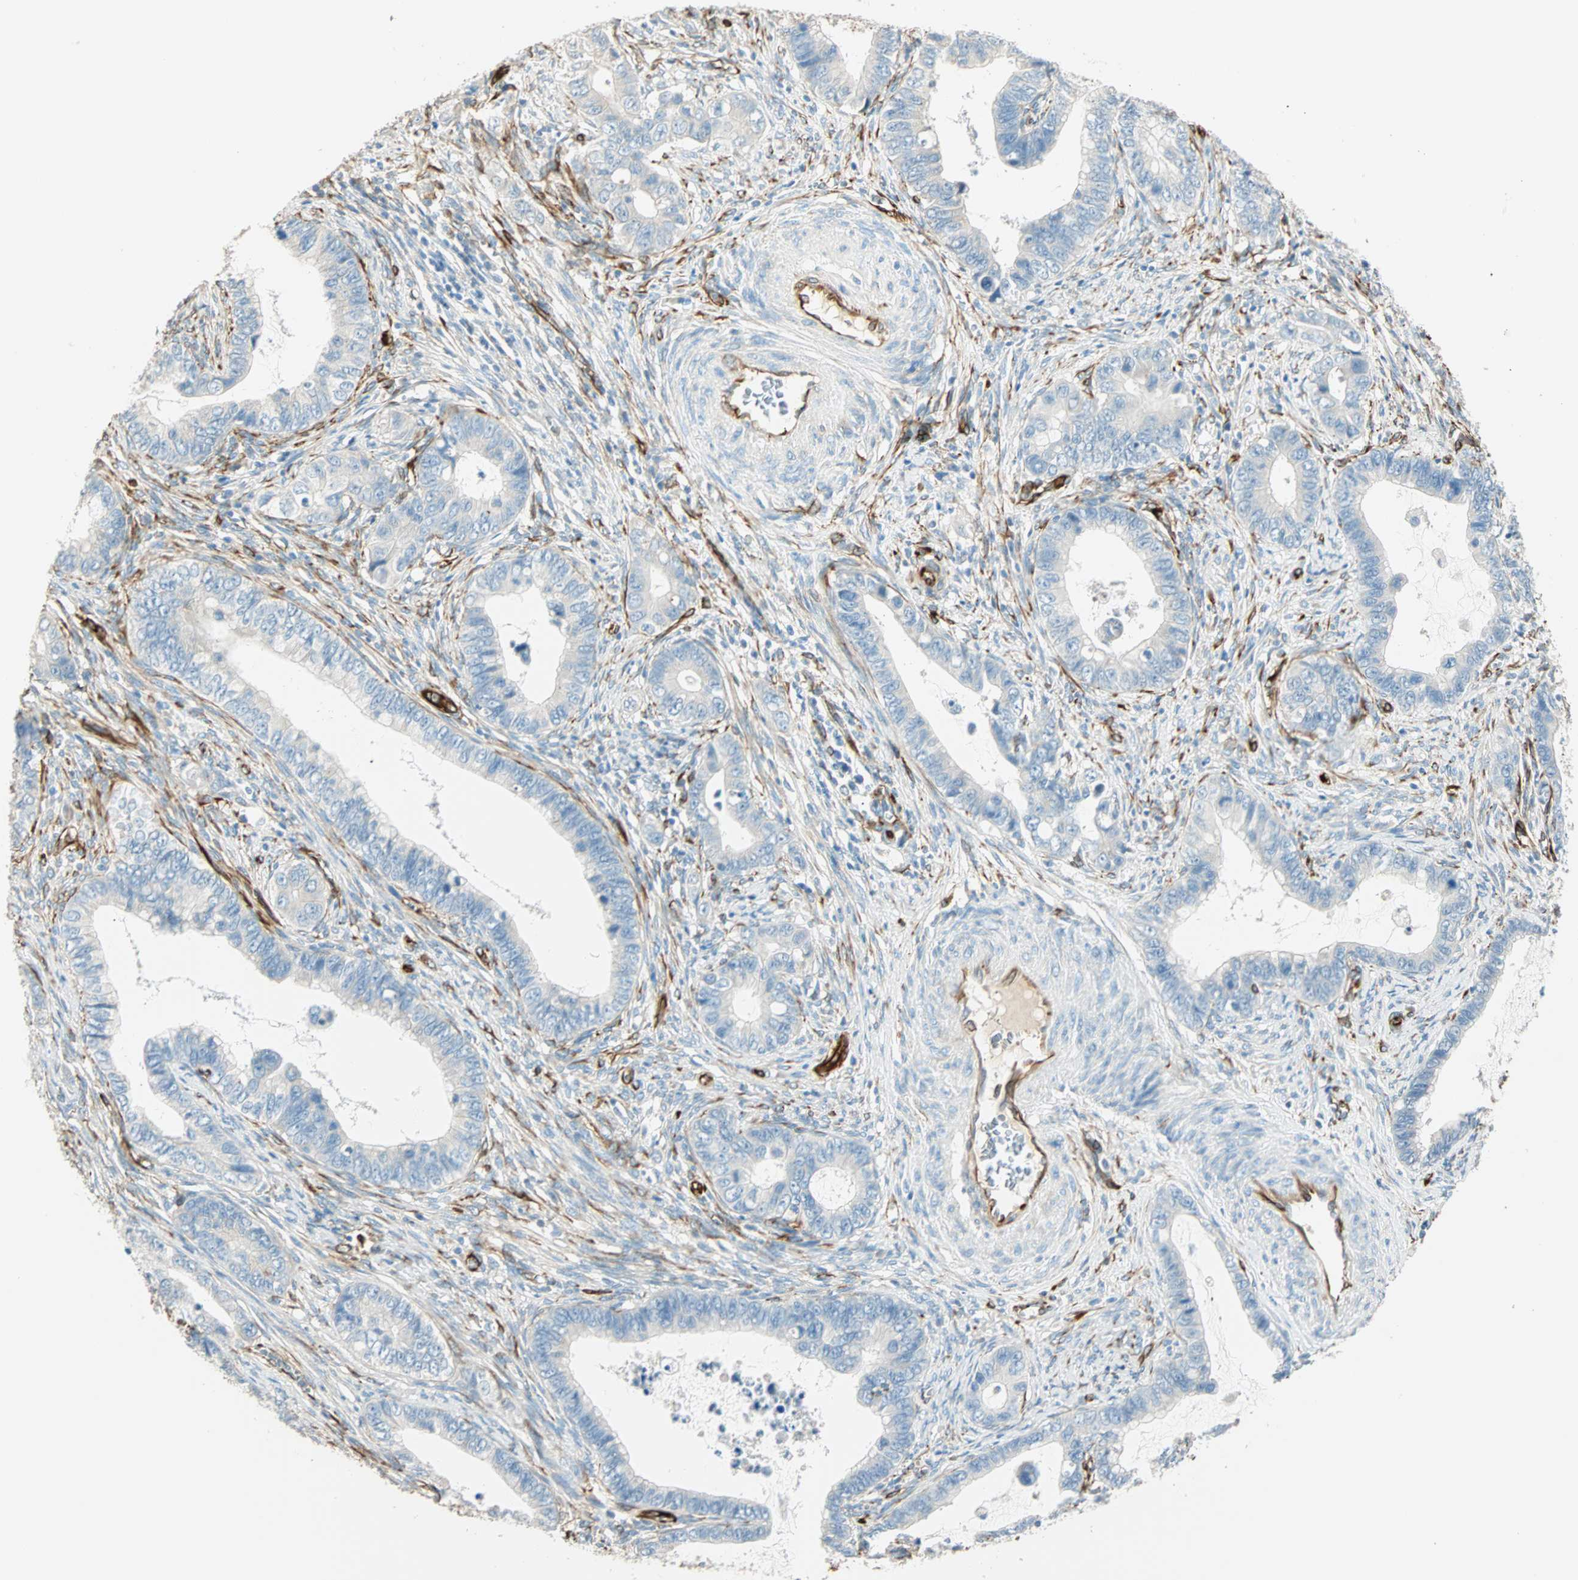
{"staining": {"intensity": "negative", "quantity": "none", "location": "none"}, "tissue": "cervical cancer", "cell_type": "Tumor cells", "image_type": "cancer", "snomed": [{"axis": "morphology", "description": "Adenocarcinoma, NOS"}, {"axis": "topography", "description": "Cervix"}], "caption": "Histopathology image shows no protein expression in tumor cells of adenocarcinoma (cervical) tissue. (Immunohistochemistry (ihc), brightfield microscopy, high magnification).", "gene": "NES", "patient": {"sex": "female", "age": 44}}